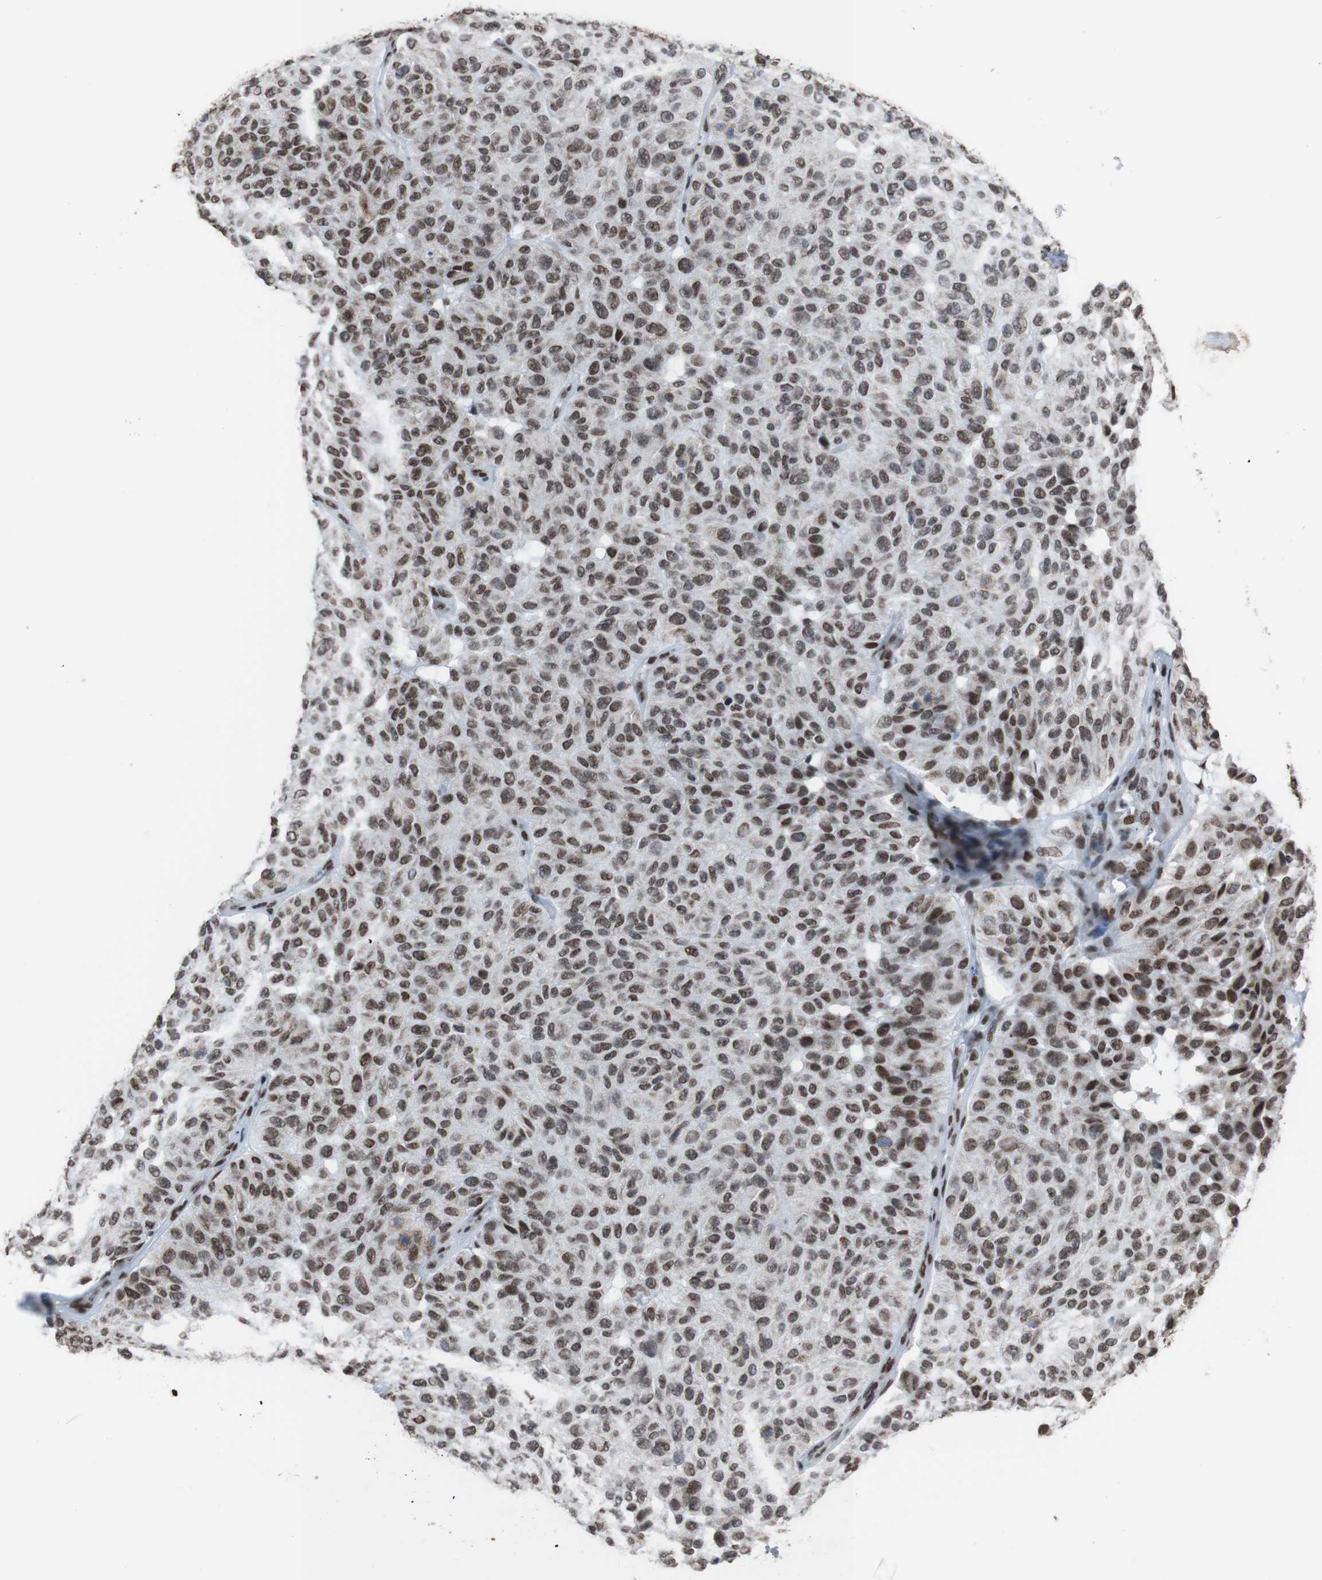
{"staining": {"intensity": "moderate", "quantity": ">75%", "location": "nuclear"}, "tissue": "melanoma", "cell_type": "Tumor cells", "image_type": "cancer", "snomed": [{"axis": "morphology", "description": "Malignant melanoma, NOS"}, {"axis": "topography", "description": "Skin"}], "caption": "High-magnification brightfield microscopy of melanoma stained with DAB (3,3'-diaminobenzidine) (brown) and counterstained with hematoxylin (blue). tumor cells exhibit moderate nuclear staining is identified in about>75% of cells.", "gene": "ROMO1", "patient": {"sex": "female", "age": 46}}